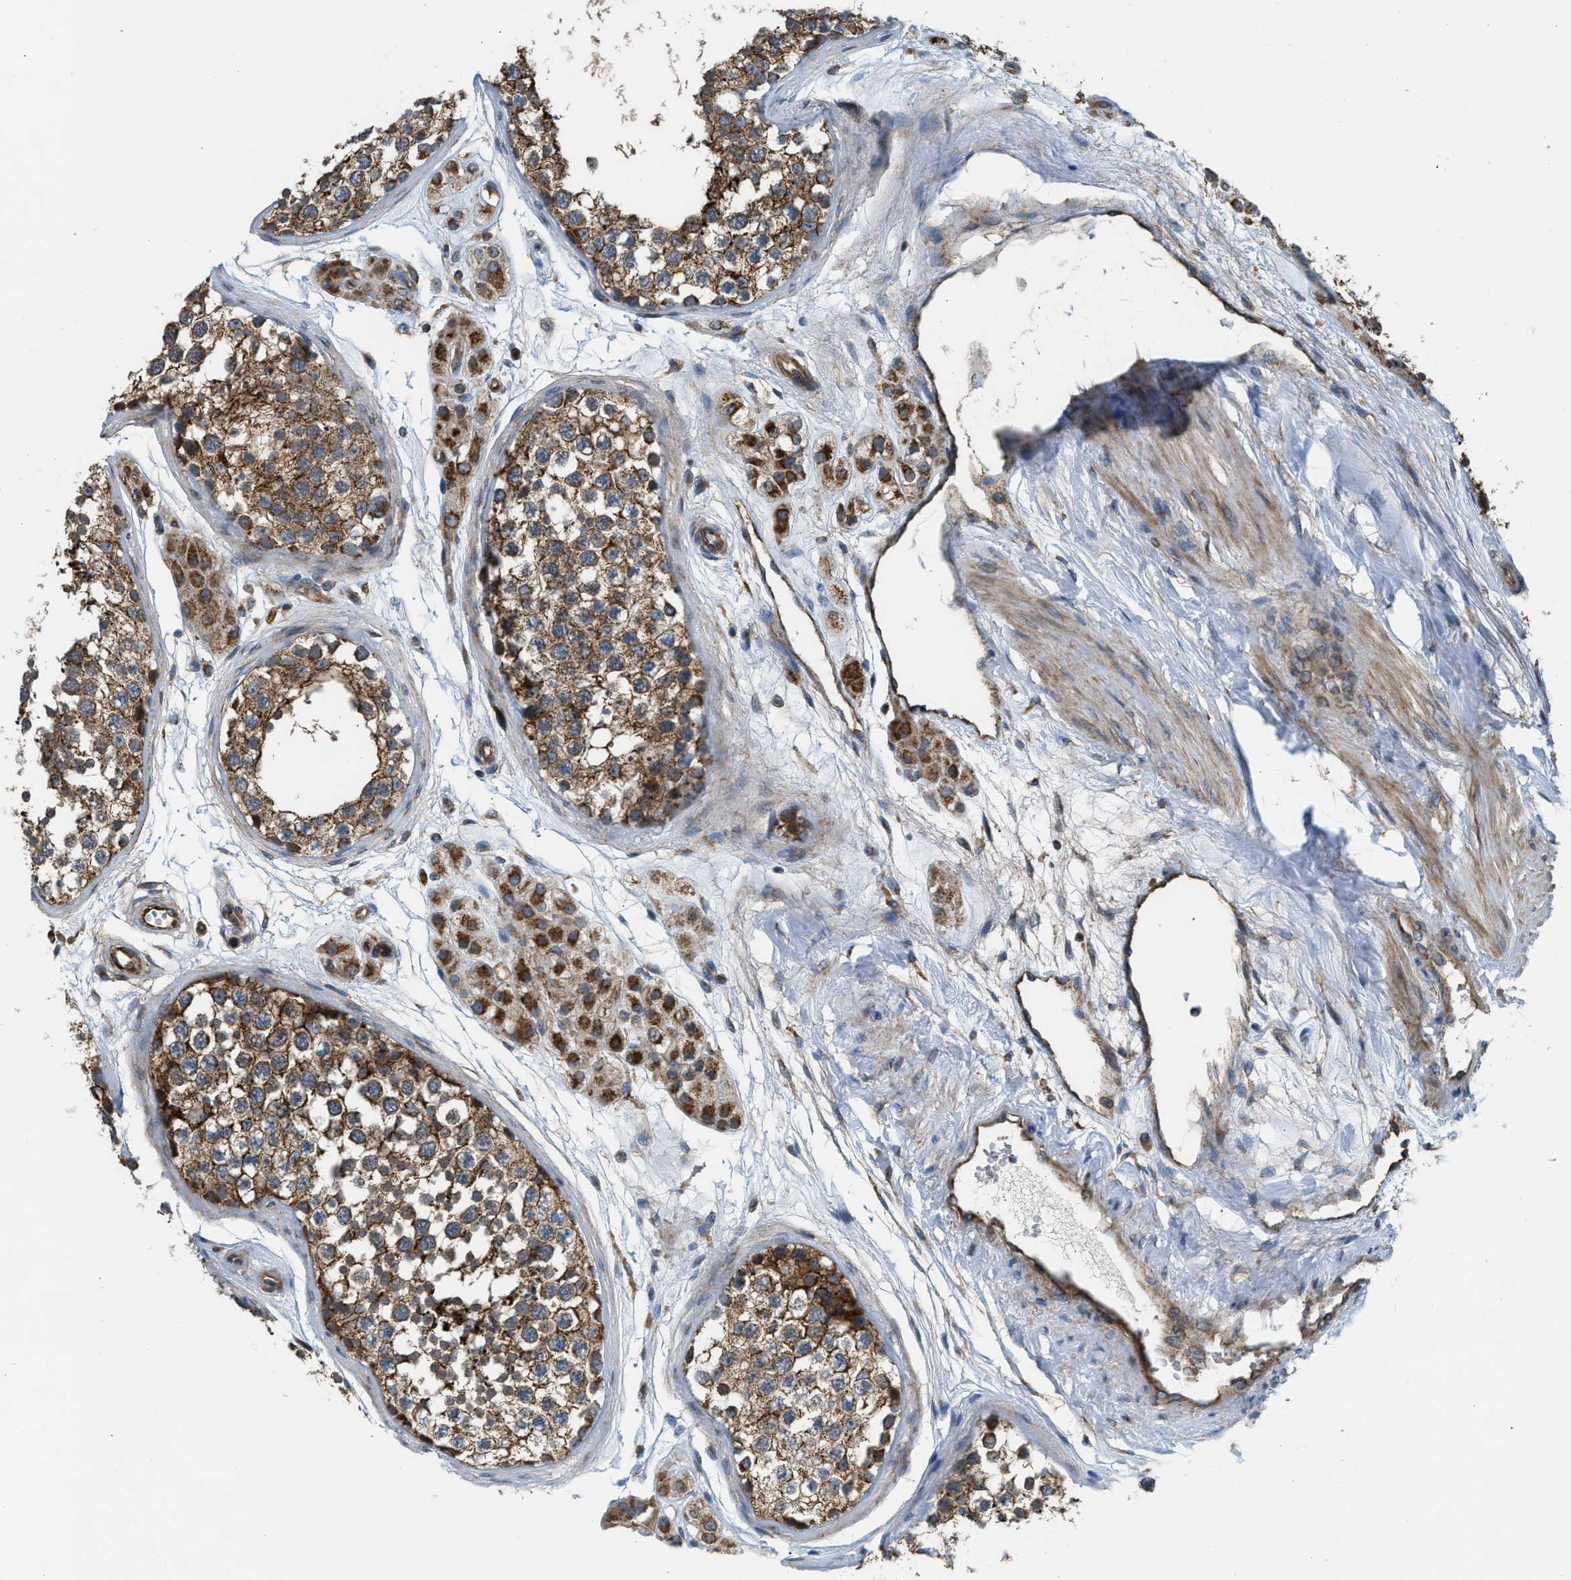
{"staining": {"intensity": "strong", "quantity": ">75%", "location": "cytoplasmic/membranous"}, "tissue": "testis", "cell_type": "Cells in seminiferous ducts", "image_type": "normal", "snomed": [{"axis": "morphology", "description": "Normal tissue, NOS"}, {"axis": "topography", "description": "Testis"}], "caption": "This is a photomicrograph of immunohistochemistry (IHC) staining of unremarkable testis, which shows strong positivity in the cytoplasmic/membranous of cells in seminiferous ducts.", "gene": "SLC10A3", "patient": {"sex": "male", "age": 56}}